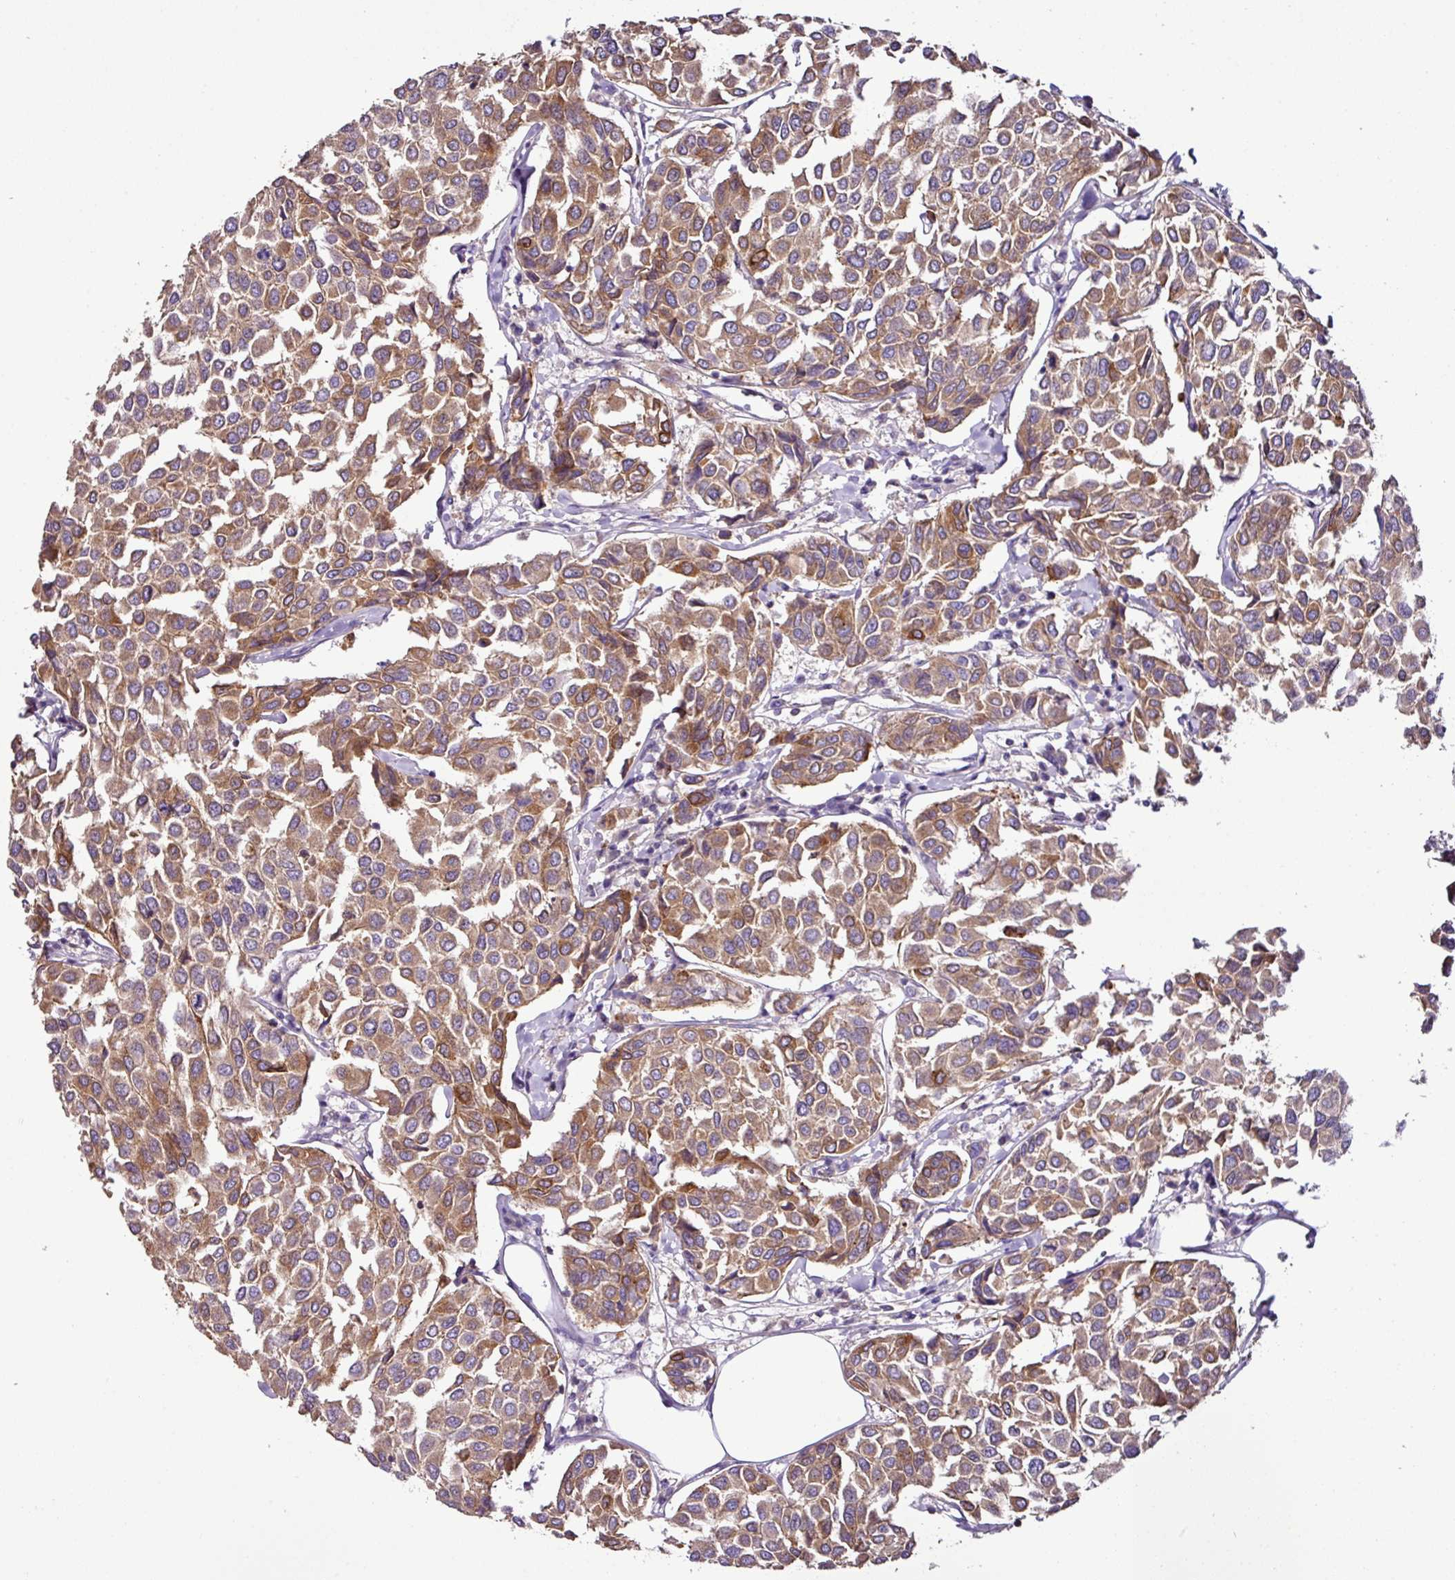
{"staining": {"intensity": "moderate", "quantity": ">75%", "location": "cytoplasmic/membranous"}, "tissue": "breast cancer", "cell_type": "Tumor cells", "image_type": "cancer", "snomed": [{"axis": "morphology", "description": "Duct carcinoma"}, {"axis": "topography", "description": "Breast"}], "caption": "This photomicrograph displays breast cancer (infiltrating ductal carcinoma) stained with immunohistochemistry to label a protein in brown. The cytoplasmic/membranous of tumor cells show moderate positivity for the protein. Nuclei are counter-stained blue.", "gene": "AGR3", "patient": {"sex": "female", "age": 55}}